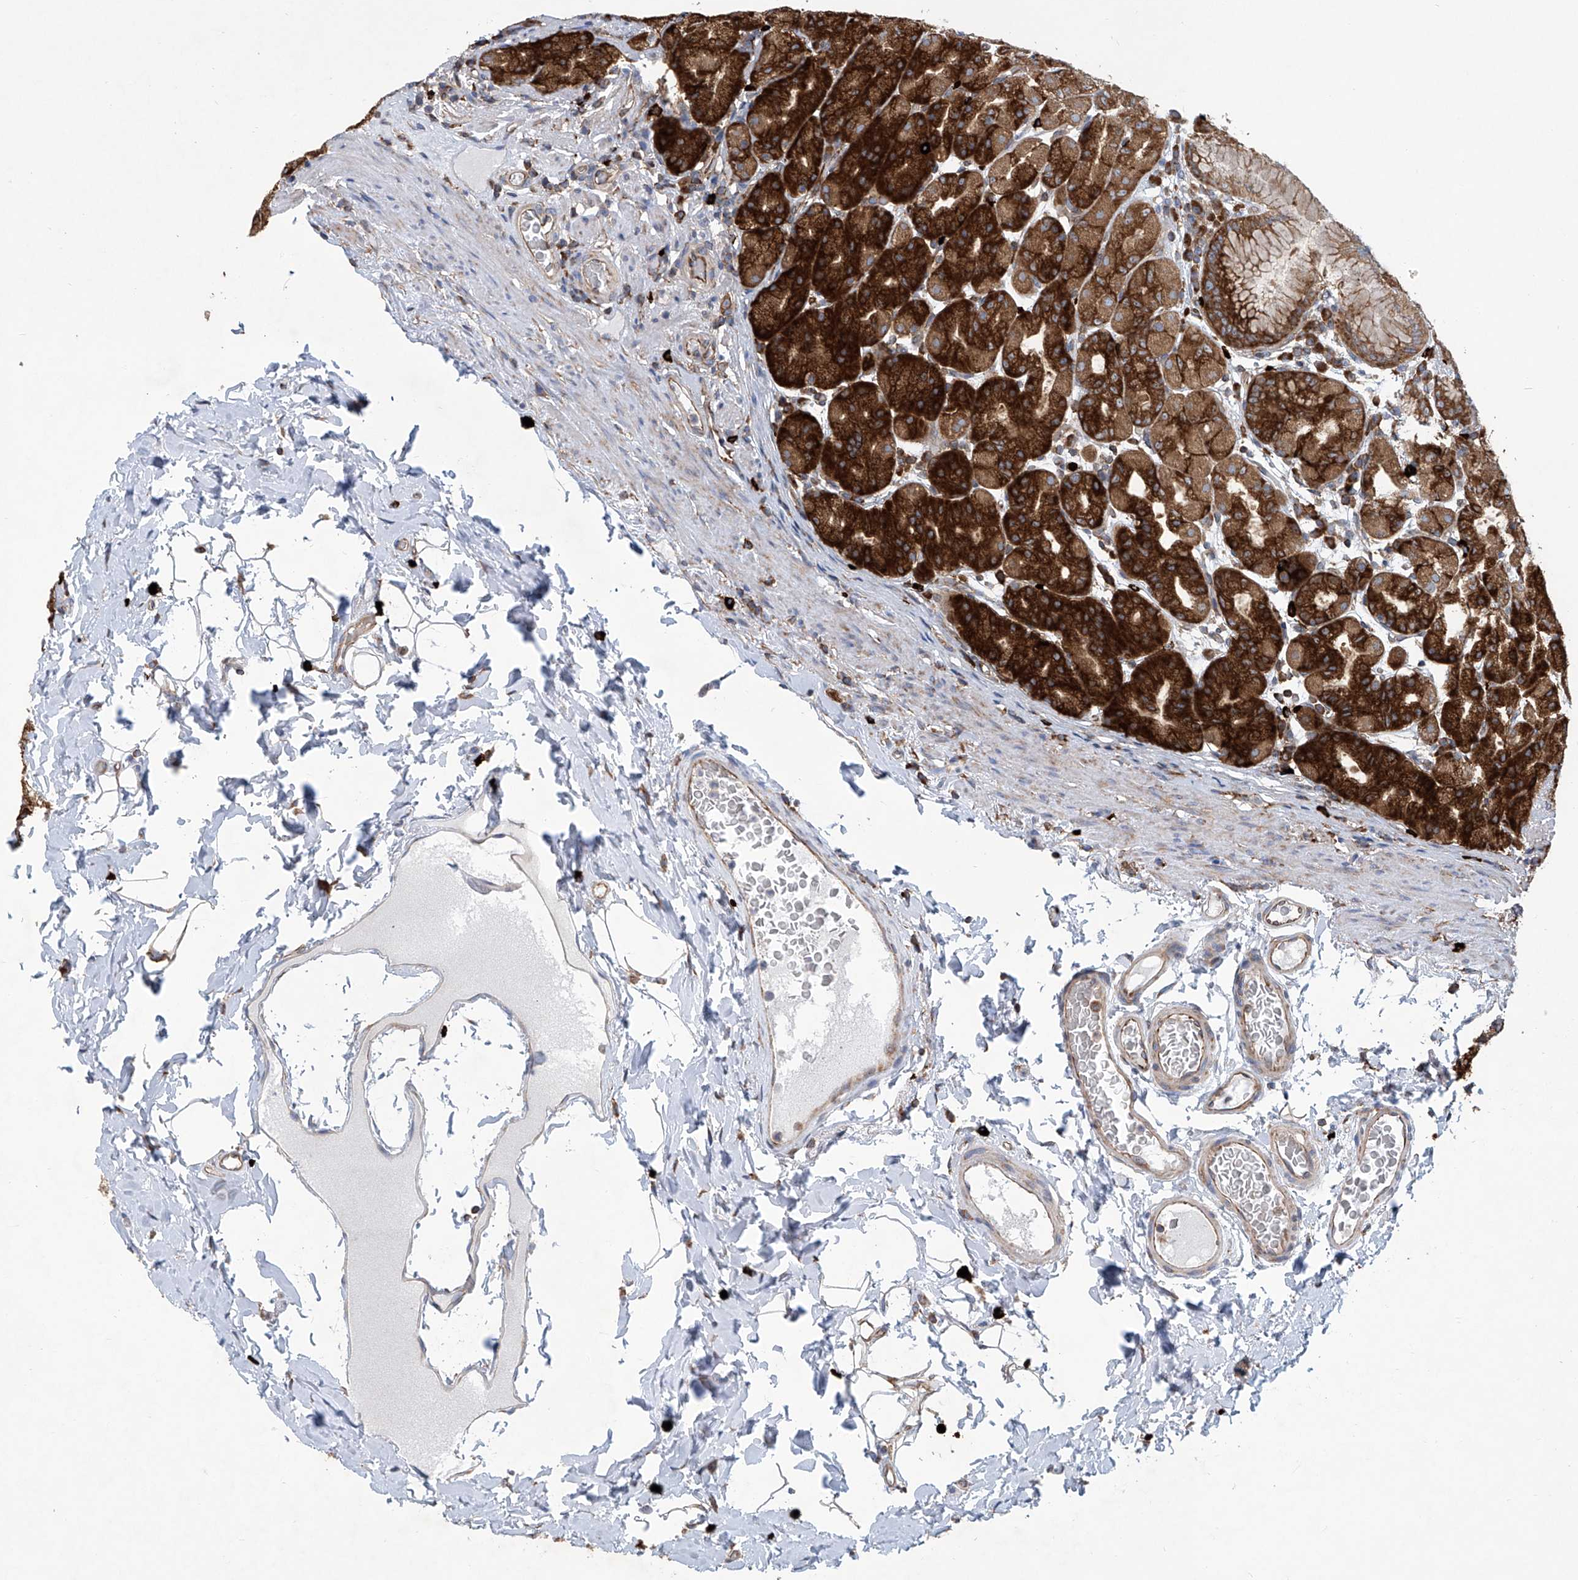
{"staining": {"intensity": "strong", "quantity": ">75%", "location": "cytoplasmic/membranous"}, "tissue": "stomach", "cell_type": "Glandular cells", "image_type": "normal", "snomed": [{"axis": "morphology", "description": "Normal tissue, NOS"}, {"axis": "topography", "description": "Stomach, upper"}], "caption": "Immunohistochemistry (IHC) image of normal stomach: stomach stained using immunohistochemistry reveals high levels of strong protein expression localized specifically in the cytoplasmic/membranous of glandular cells, appearing as a cytoplasmic/membranous brown color.", "gene": "SENP2", "patient": {"sex": "male", "age": 68}}